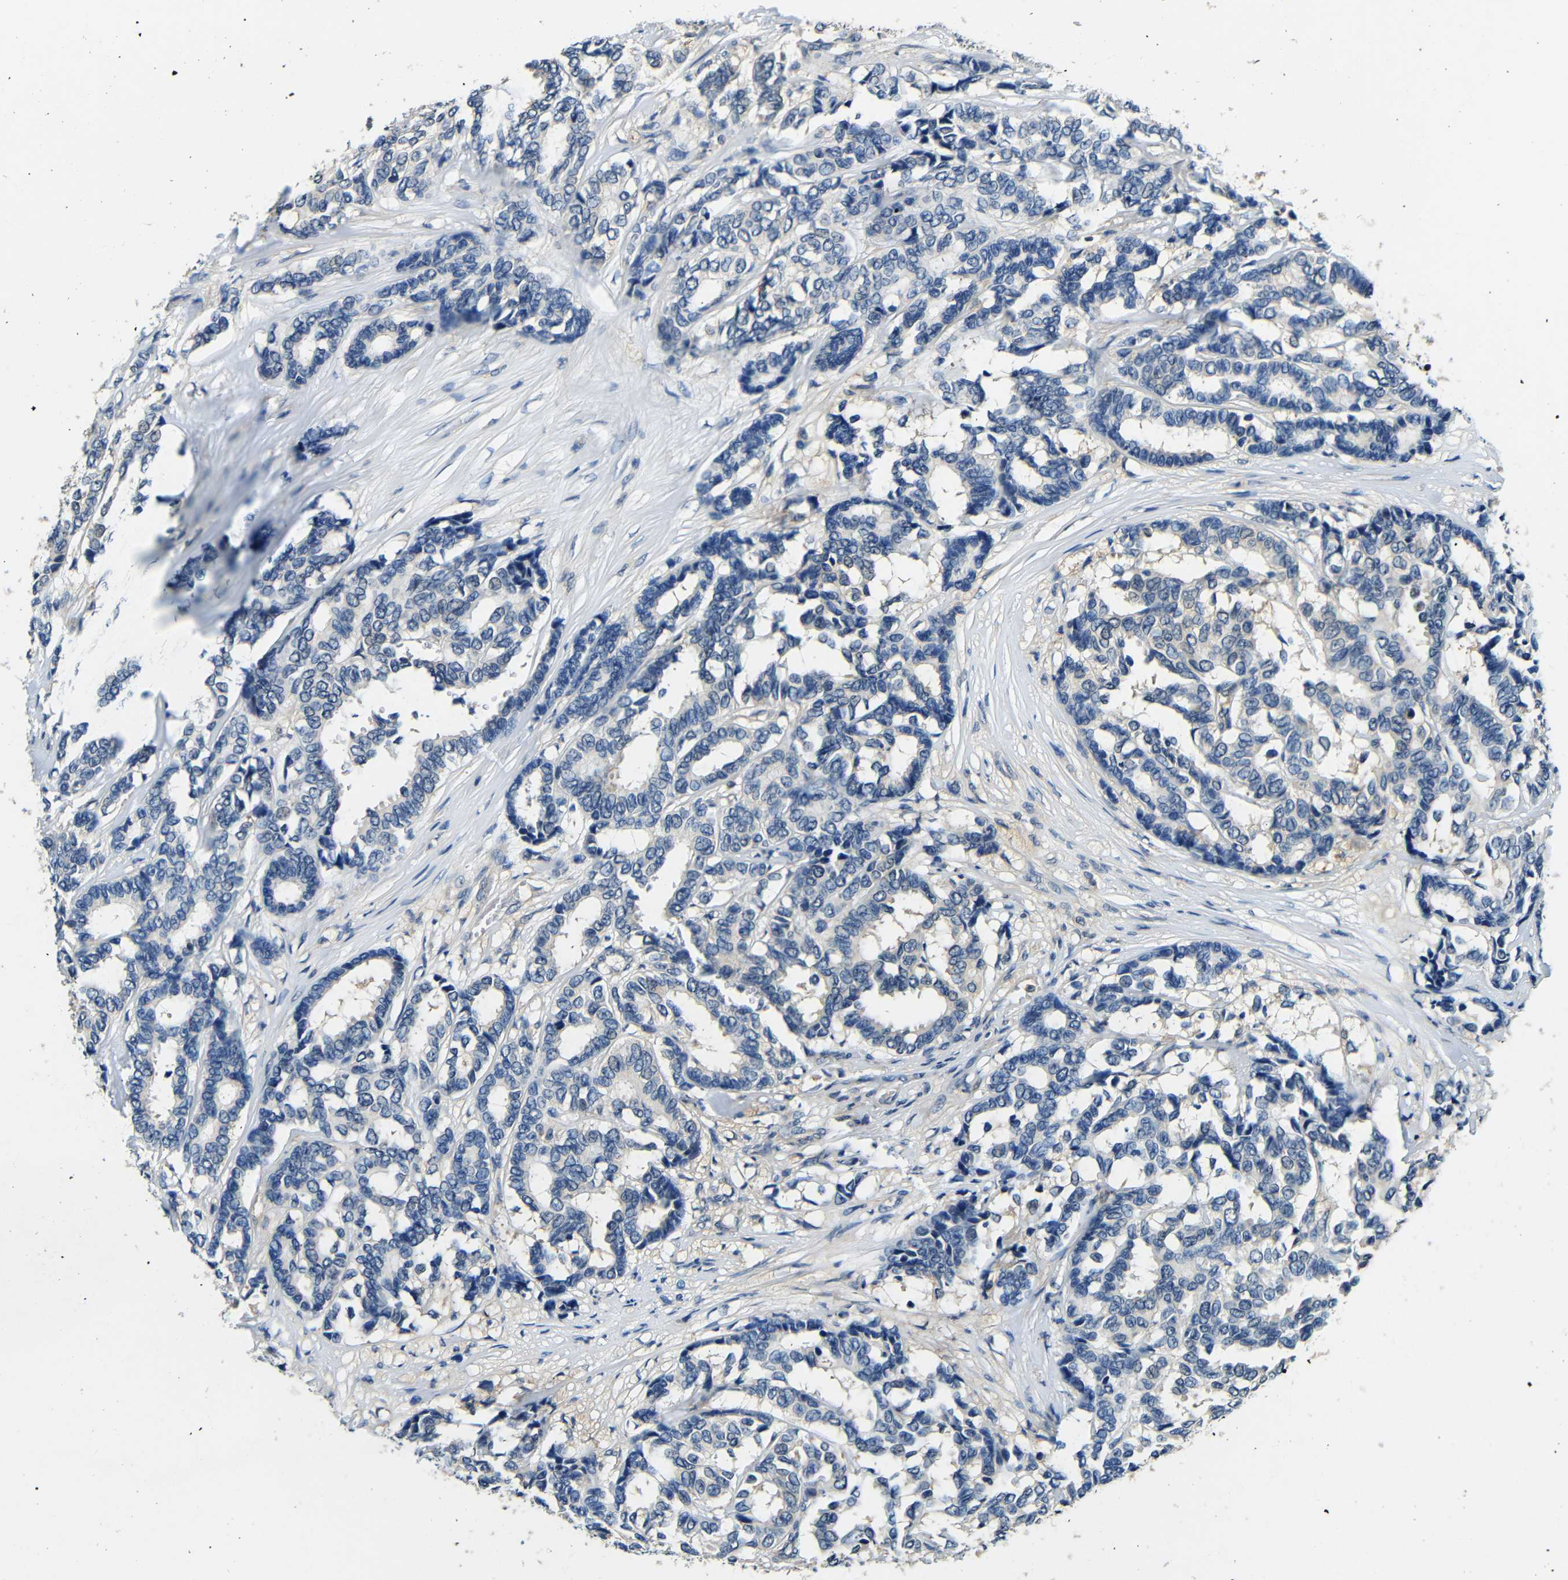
{"staining": {"intensity": "negative", "quantity": "none", "location": "none"}, "tissue": "breast cancer", "cell_type": "Tumor cells", "image_type": "cancer", "snomed": [{"axis": "morphology", "description": "Duct carcinoma"}, {"axis": "topography", "description": "Breast"}], "caption": "Breast cancer was stained to show a protein in brown. There is no significant expression in tumor cells.", "gene": "ADAP1", "patient": {"sex": "female", "age": 87}}